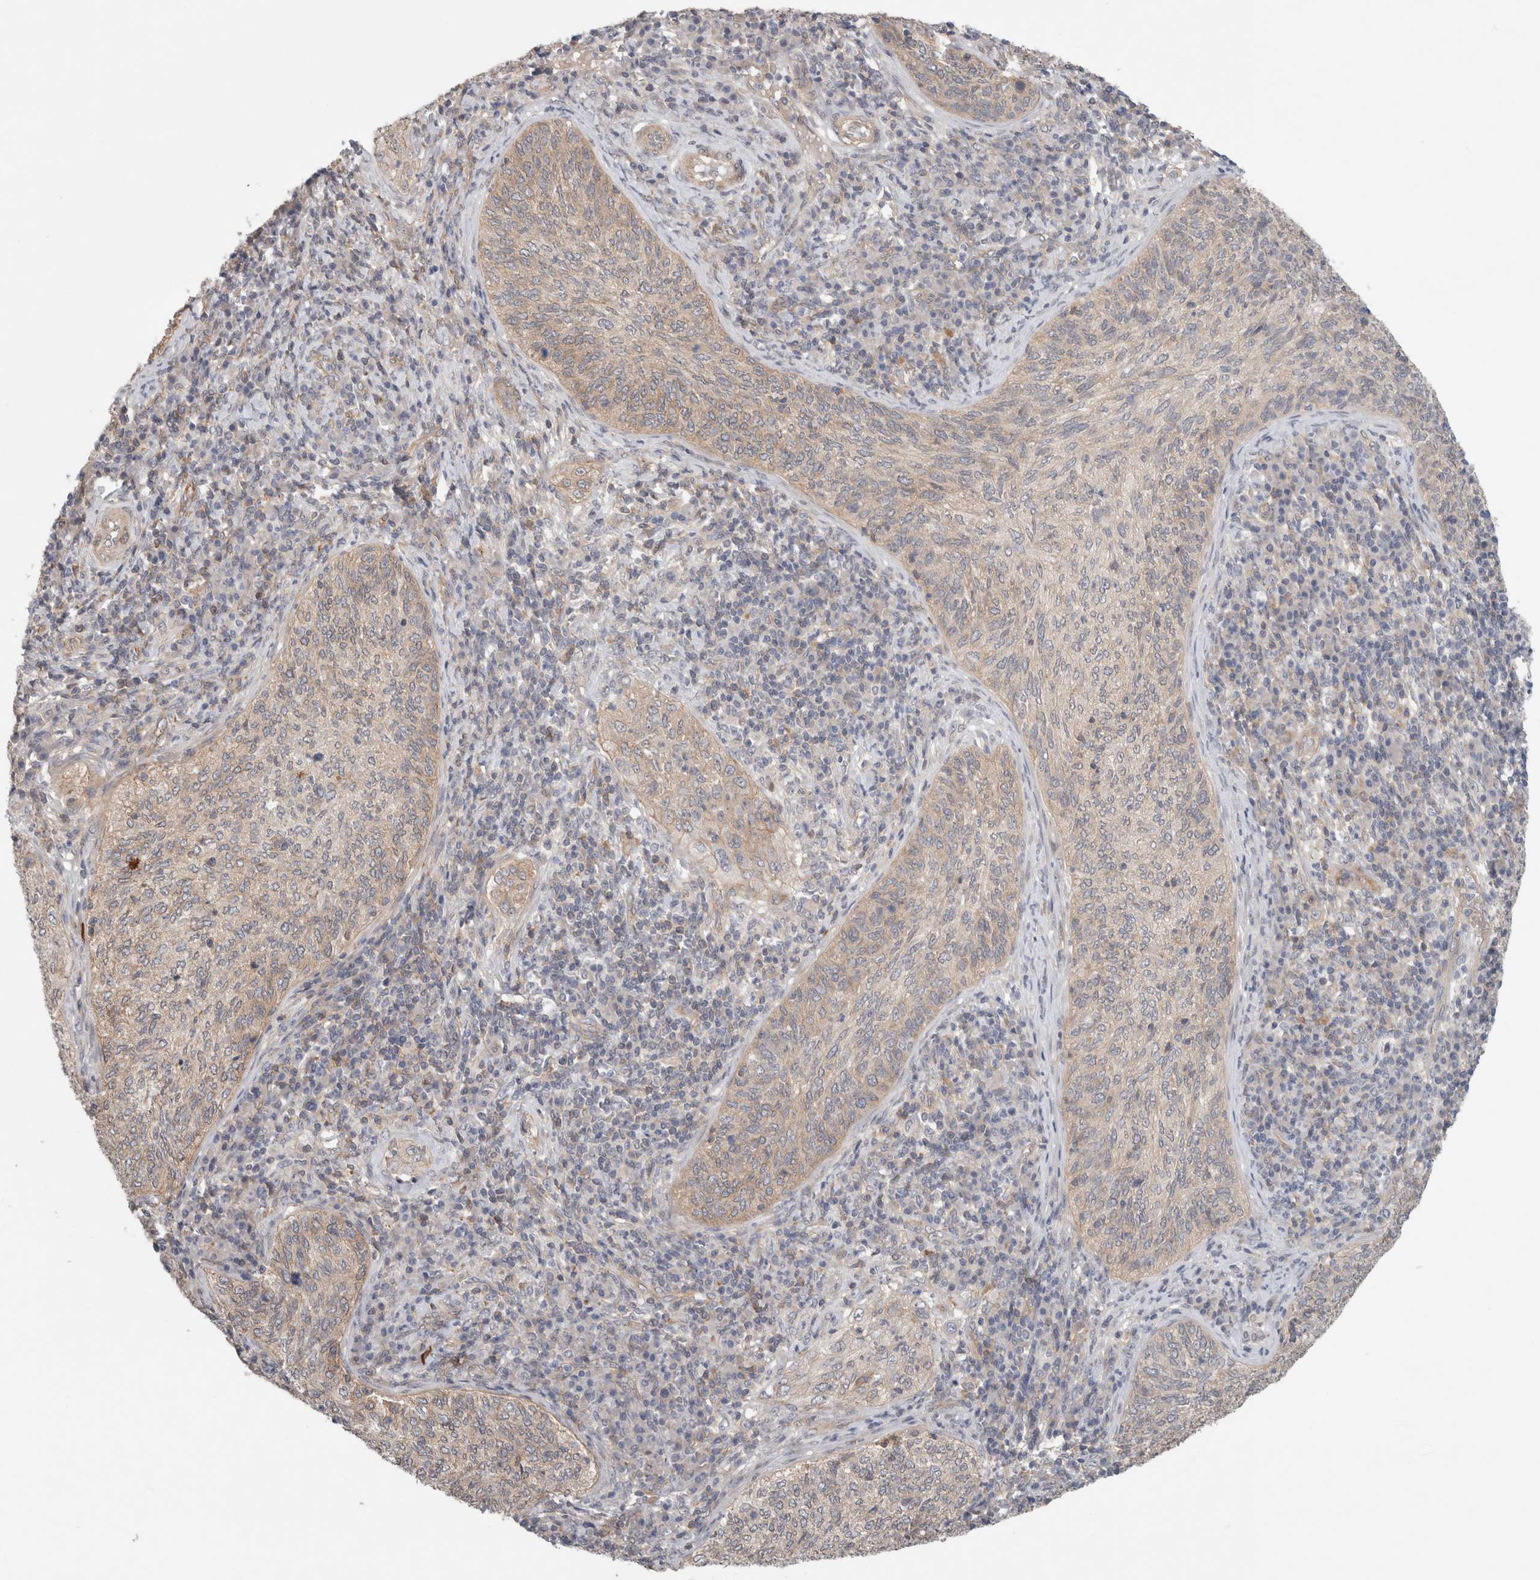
{"staining": {"intensity": "weak", "quantity": "<25%", "location": "cytoplasmic/membranous"}, "tissue": "cervical cancer", "cell_type": "Tumor cells", "image_type": "cancer", "snomed": [{"axis": "morphology", "description": "Squamous cell carcinoma, NOS"}, {"axis": "topography", "description": "Cervix"}], "caption": "A histopathology image of human cervical squamous cell carcinoma is negative for staining in tumor cells.", "gene": "RASAL2", "patient": {"sex": "female", "age": 30}}